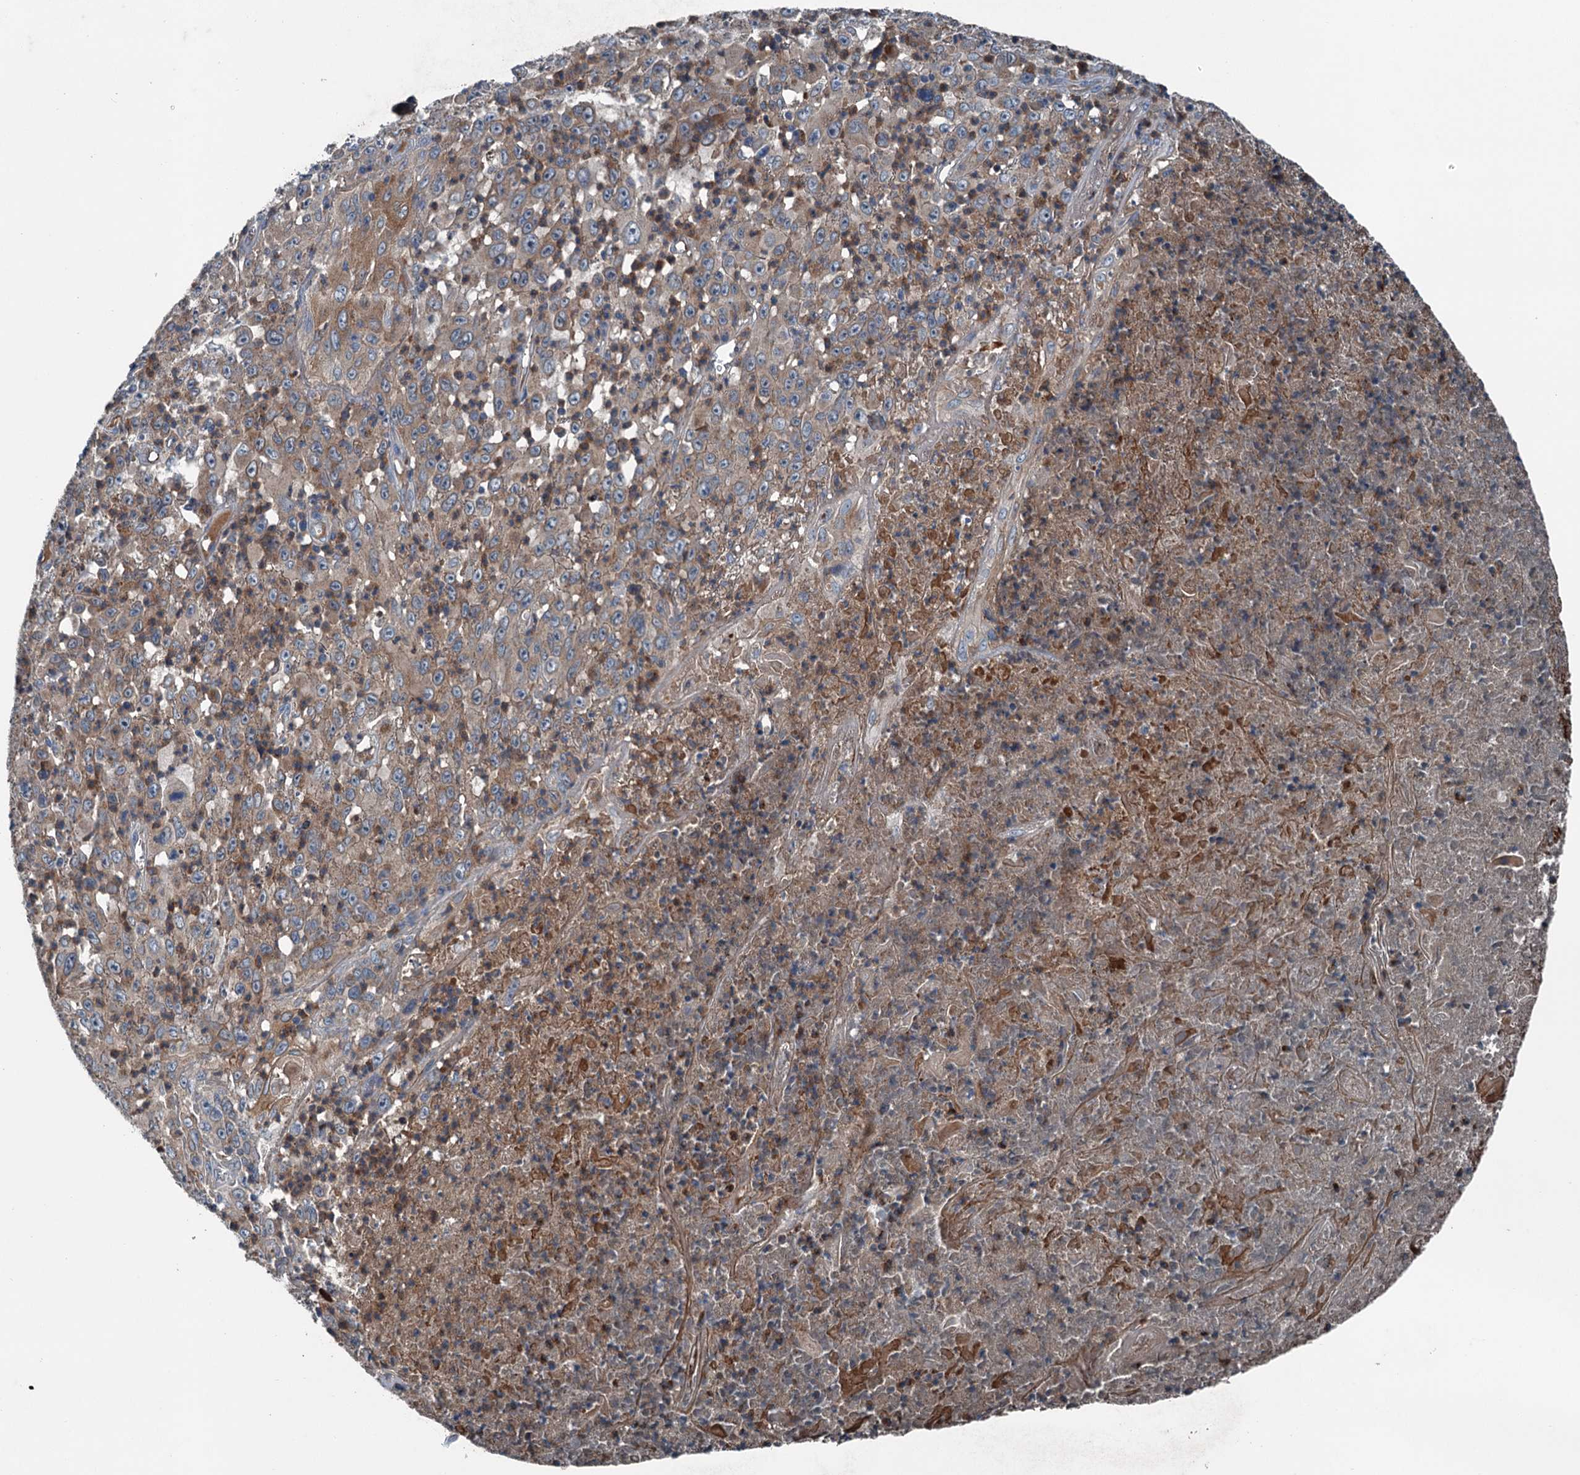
{"staining": {"intensity": "moderate", "quantity": "25%-75%", "location": "cytoplasmic/membranous"}, "tissue": "melanoma", "cell_type": "Tumor cells", "image_type": "cancer", "snomed": [{"axis": "morphology", "description": "Malignant melanoma, Metastatic site"}, {"axis": "topography", "description": "Brain"}], "caption": "Tumor cells show medium levels of moderate cytoplasmic/membranous staining in approximately 25%-75% of cells in human melanoma. (DAB (3,3'-diaminobenzidine) IHC with brightfield microscopy, high magnification).", "gene": "PDSS1", "patient": {"sex": "female", "age": 53}}